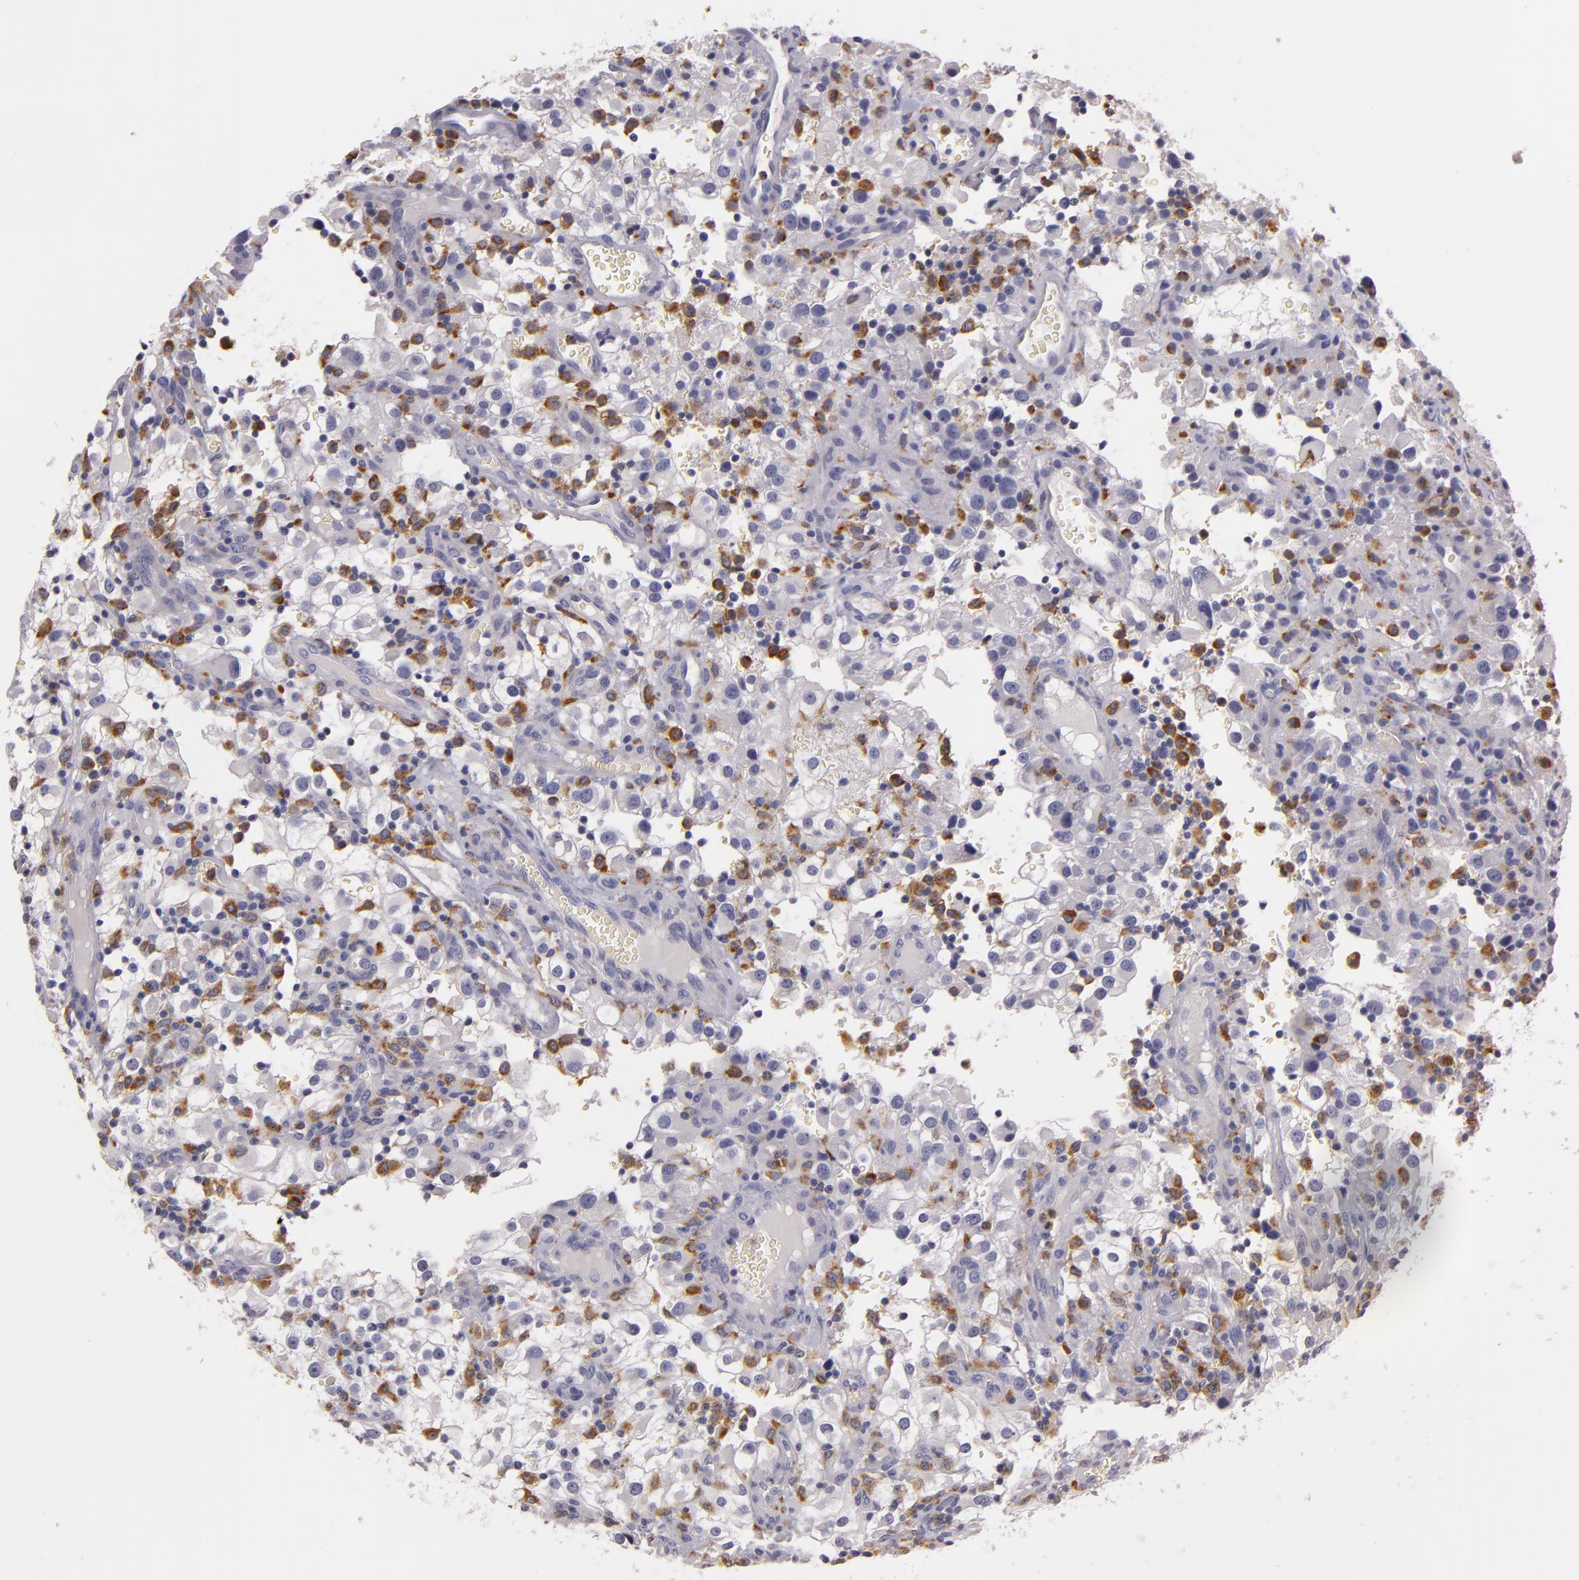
{"staining": {"intensity": "negative", "quantity": "none", "location": "none"}, "tissue": "renal cancer", "cell_type": "Tumor cells", "image_type": "cancer", "snomed": [{"axis": "morphology", "description": "Adenocarcinoma, NOS"}, {"axis": "topography", "description": "Kidney"}], "caption": "Tumor cells show no significant protein expression in adenocarcinoma (renal). (Stains: DAB immunohistochemistry with hematoxylin counter stain, Microscopy: brightfield microscopy at high magnification).", "gene": "TLR8", "patient": {"sex": "female", "age": 52}}